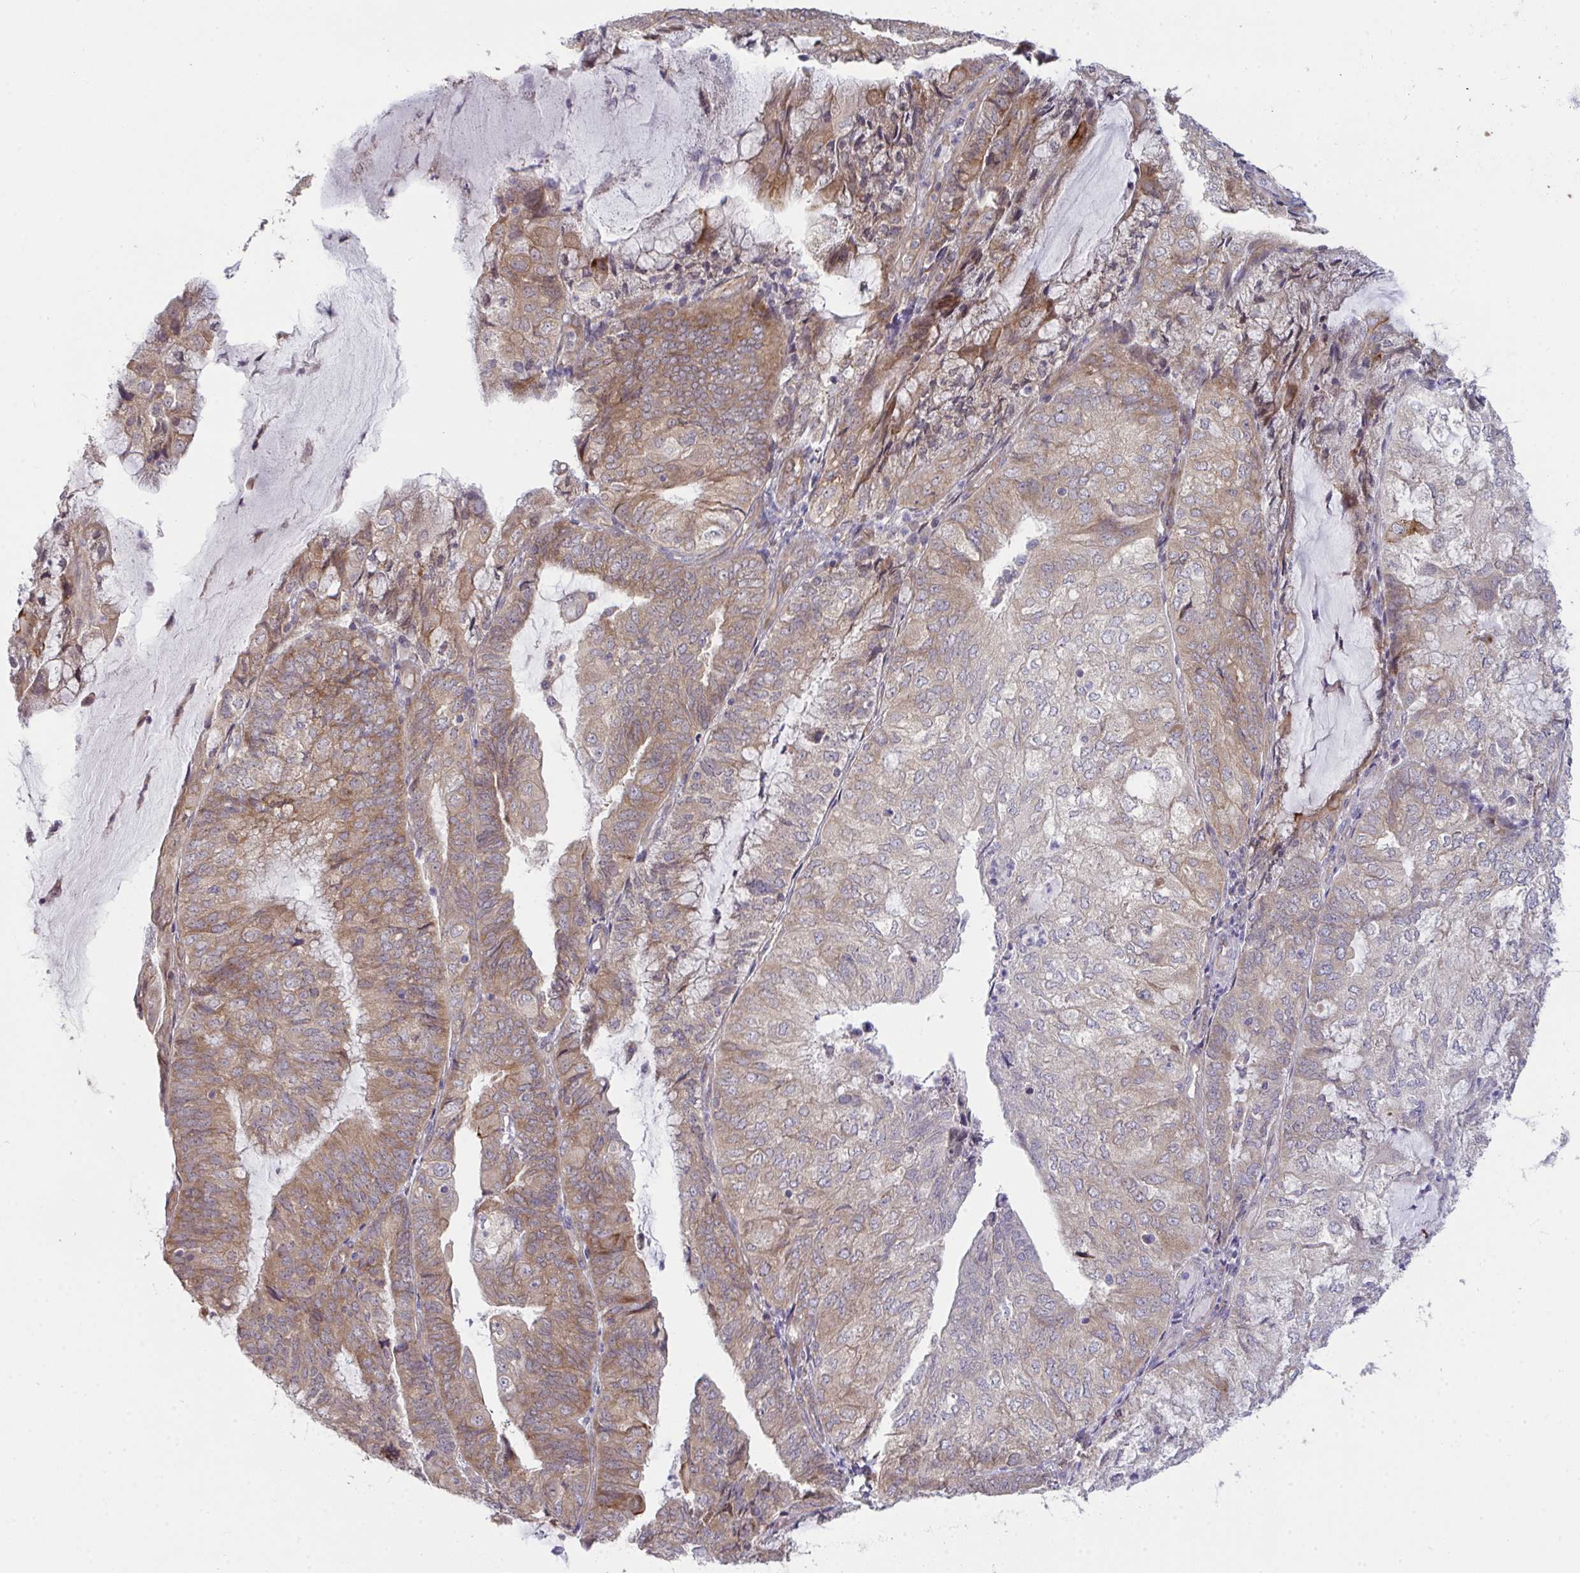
{"staining": {"intensity": "moderate", "quantity": "25%-75%", "location": "cytoplasmic/membranous"}, "tissue": "endometrial cancer", "cell_type": "Tumor cells", "image_type": "cancer", "snomed": [{"axis": "morphology", "description": "Adenocarcinoma, NOS"}, {"axis": "topography", "description": "Endometrium"}], "caption": "Adenocarcinoma (endometrial) stained with immunohistochemistry (IHC) demonstrates moderate cytoplasmic/membranous positivity in approximately 25%-75% of tumor cells. Ihc stains the protein in brown and the nuclei are stained blue.", "gene": "CASP9", "patient": {"sex": "female", "age": 81}}